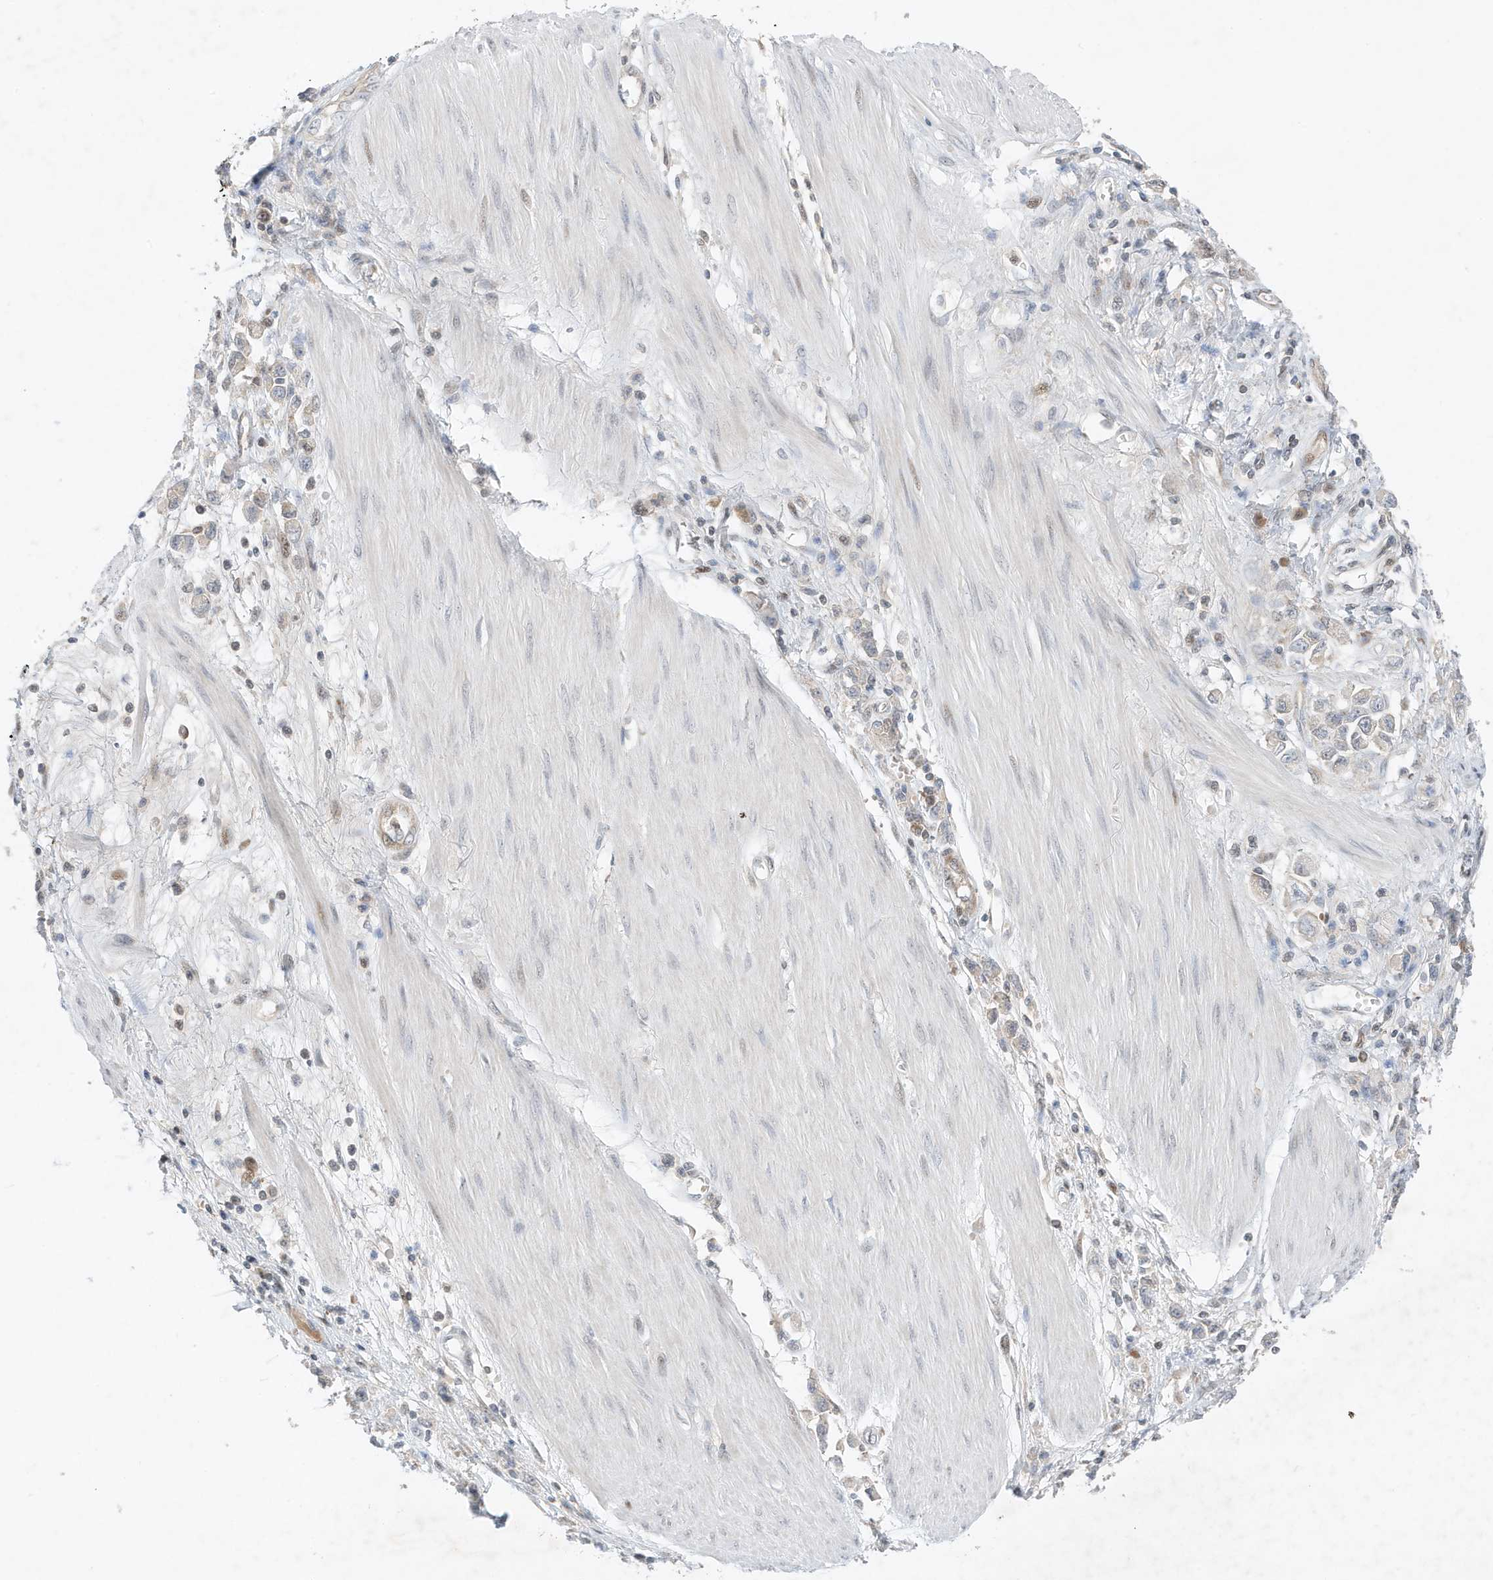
{"staining": {"intensity": "negative", "quantity": "none", "location": "none"}, "tissue": "stomach cancer", "cell_type": "Tumor cells", "image_type": "cancer", "snomed": [{"axis": "morphology", "description": "Adenocarcinoma, NOS"}, {"axis": "topography", "description": "Stomach"}], "caption": "Immunohistochemistry (IHC) histopathology image of neoplastic tissue: stomach cancer (adenocarcinoma) stained with DAB (3,3'-diaminobenzidine) reveals no significant protein expression in tumor cells.", "gene": "MAST3", "patient": {"sex": "female", "age": 76}}